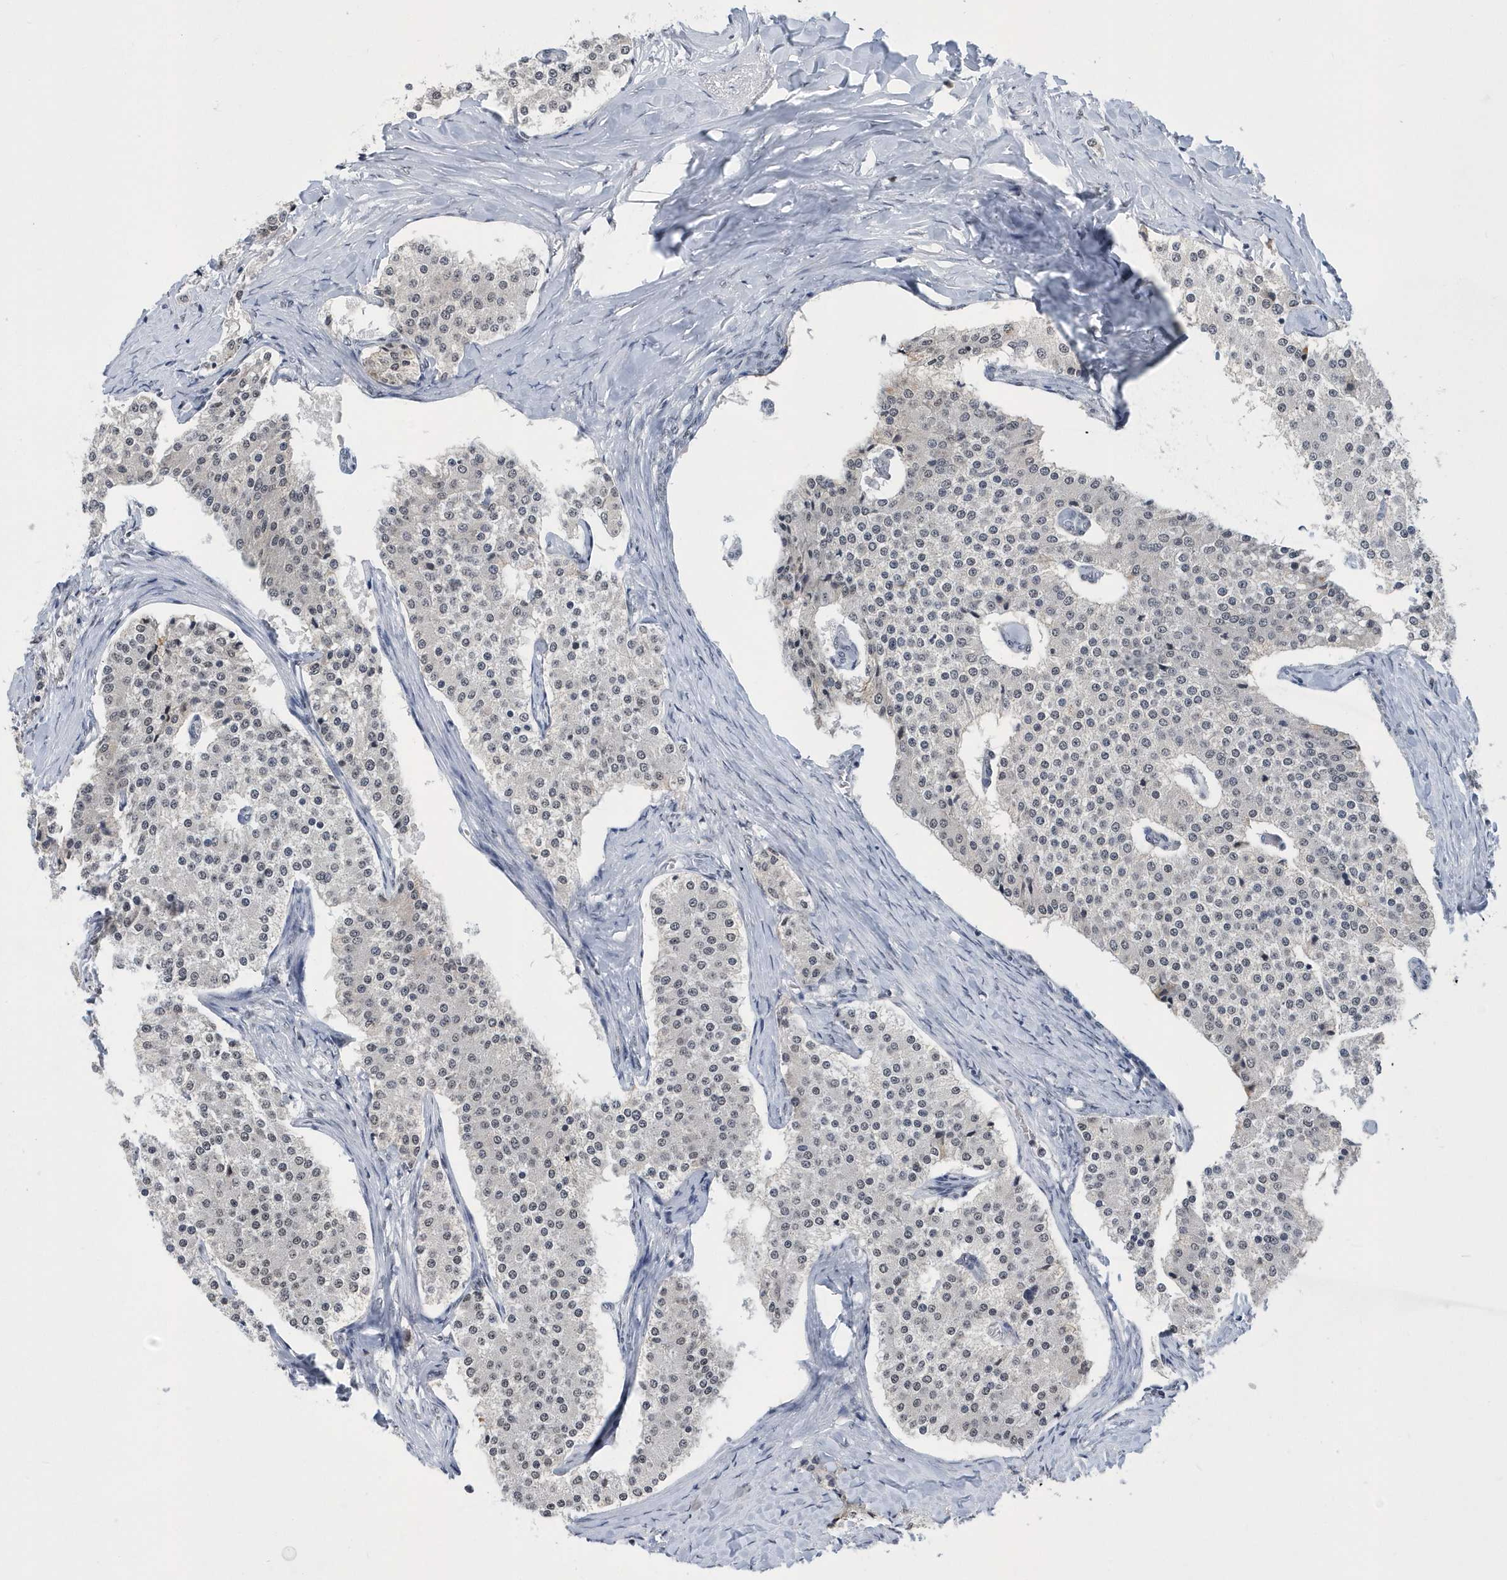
{"staining": {"intensity": "negative", "quantity": "none", "location": "none"}, "tissue": "carcinoid", "cell_type": "Tumor cells", "image_type": "cancer", "snomed": [{"axis": "morphology", "description": "Carcinoid, malignant, NOS"}, {"axis": "topography", "description": "Colon"}], "caption": "The micrograph shows no staining of tumor cells in carcinoid (malignant). The staining is performed using DAB brown chromogen with nuclei counter-stained in using hematoxylin.", "gene": "VWA5B2", "patient": {"sex": "female", "age": 52}}